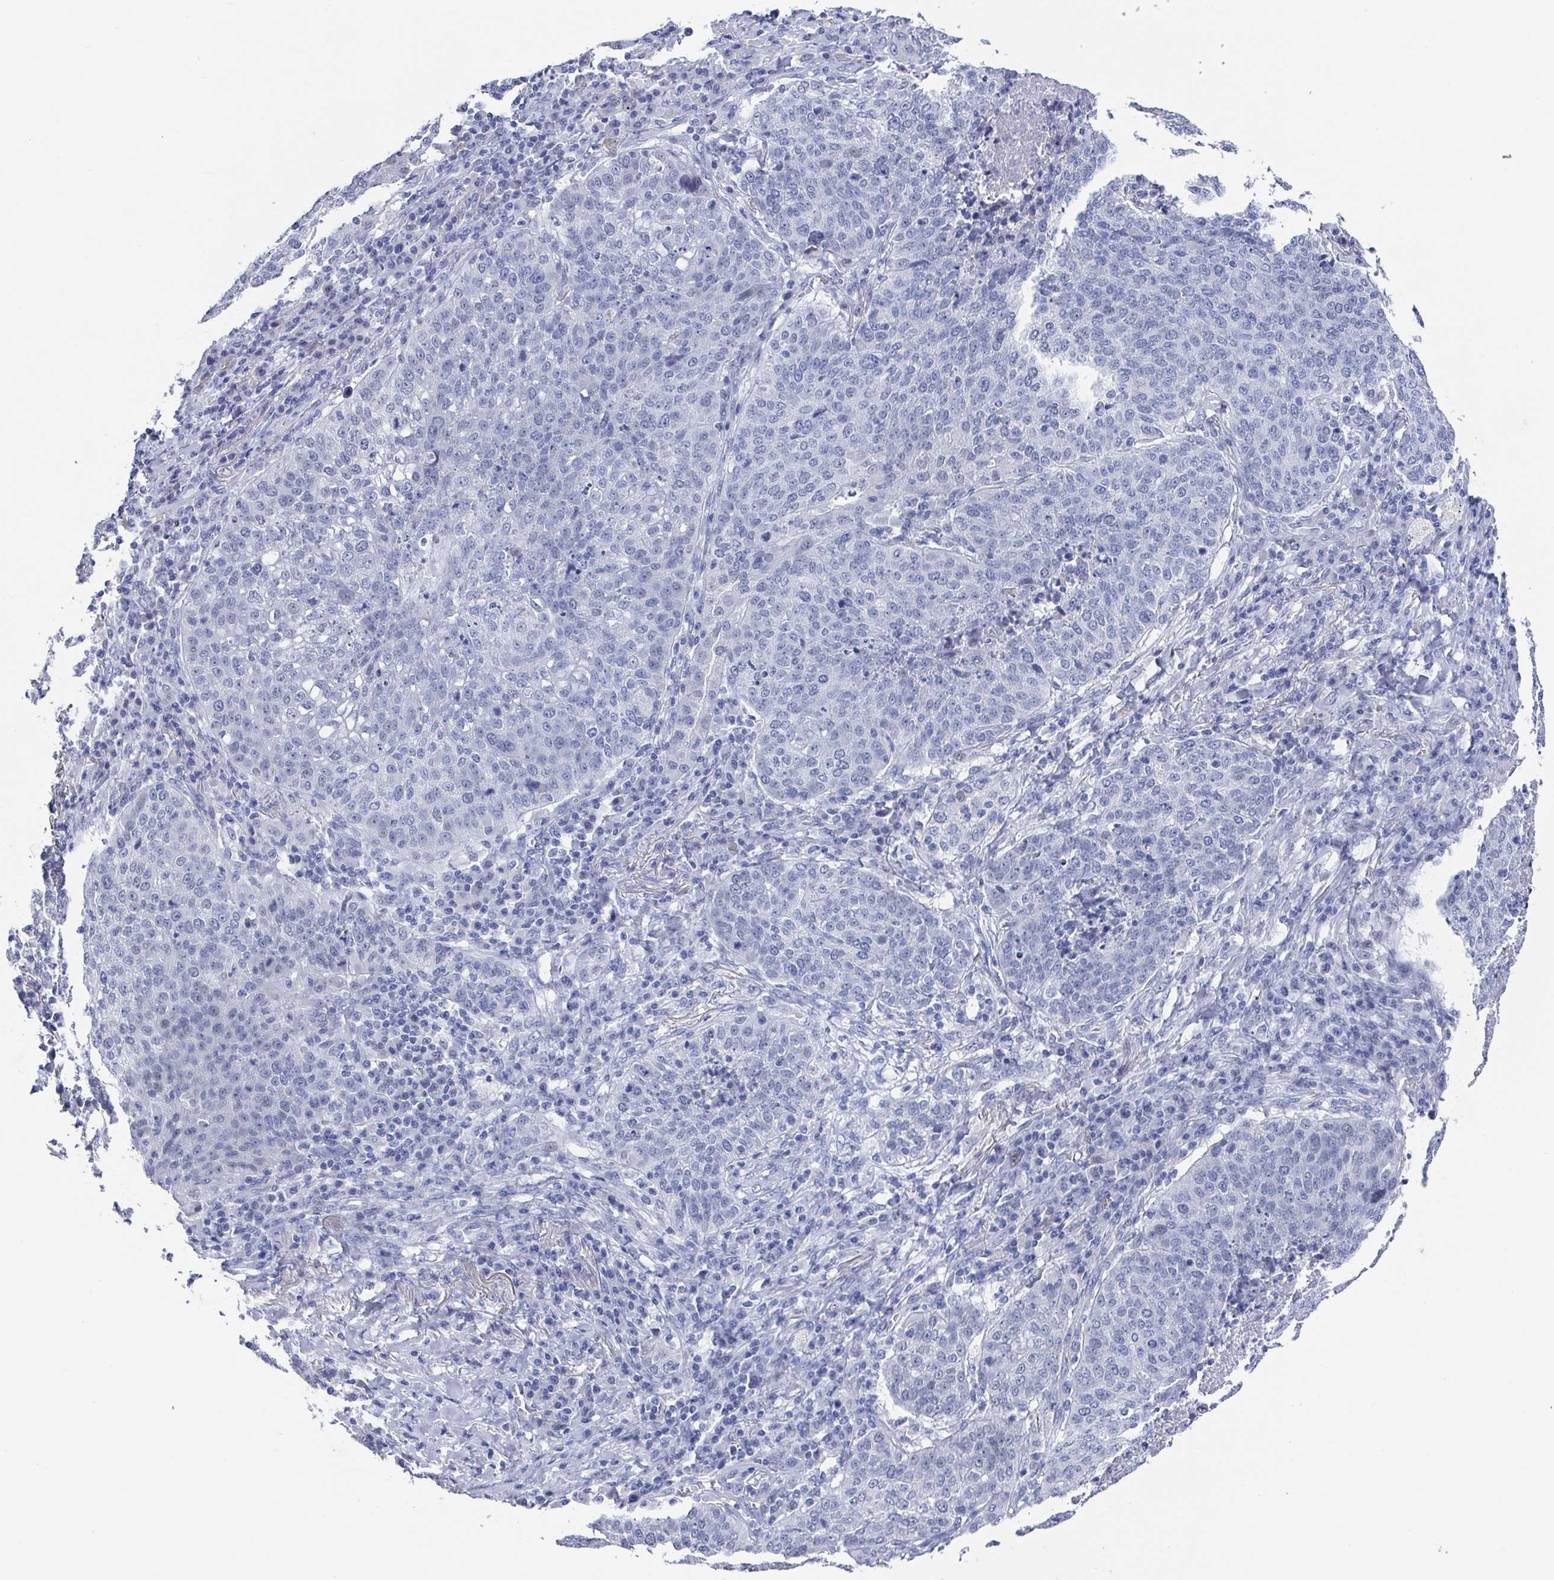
{"staining": {"intensity": "negative", "quantity": "none", "location": "none"}, "tissue": "lung cancer", "cell_type": "Tumor cells", "image_type": "cancer", "snomed": [{"axis": "morphology", "description": "Squamous cell carcinoma, NOS"}, {"axis": "topography", "description": "Lung"}], "caption": "Protein analysis of lung cancer (squamous cell carcinoma) demonstrates no significant expression in tumor cells.", "gene": "CAMKV", "patient": {"sex": "male", "age": 63}}